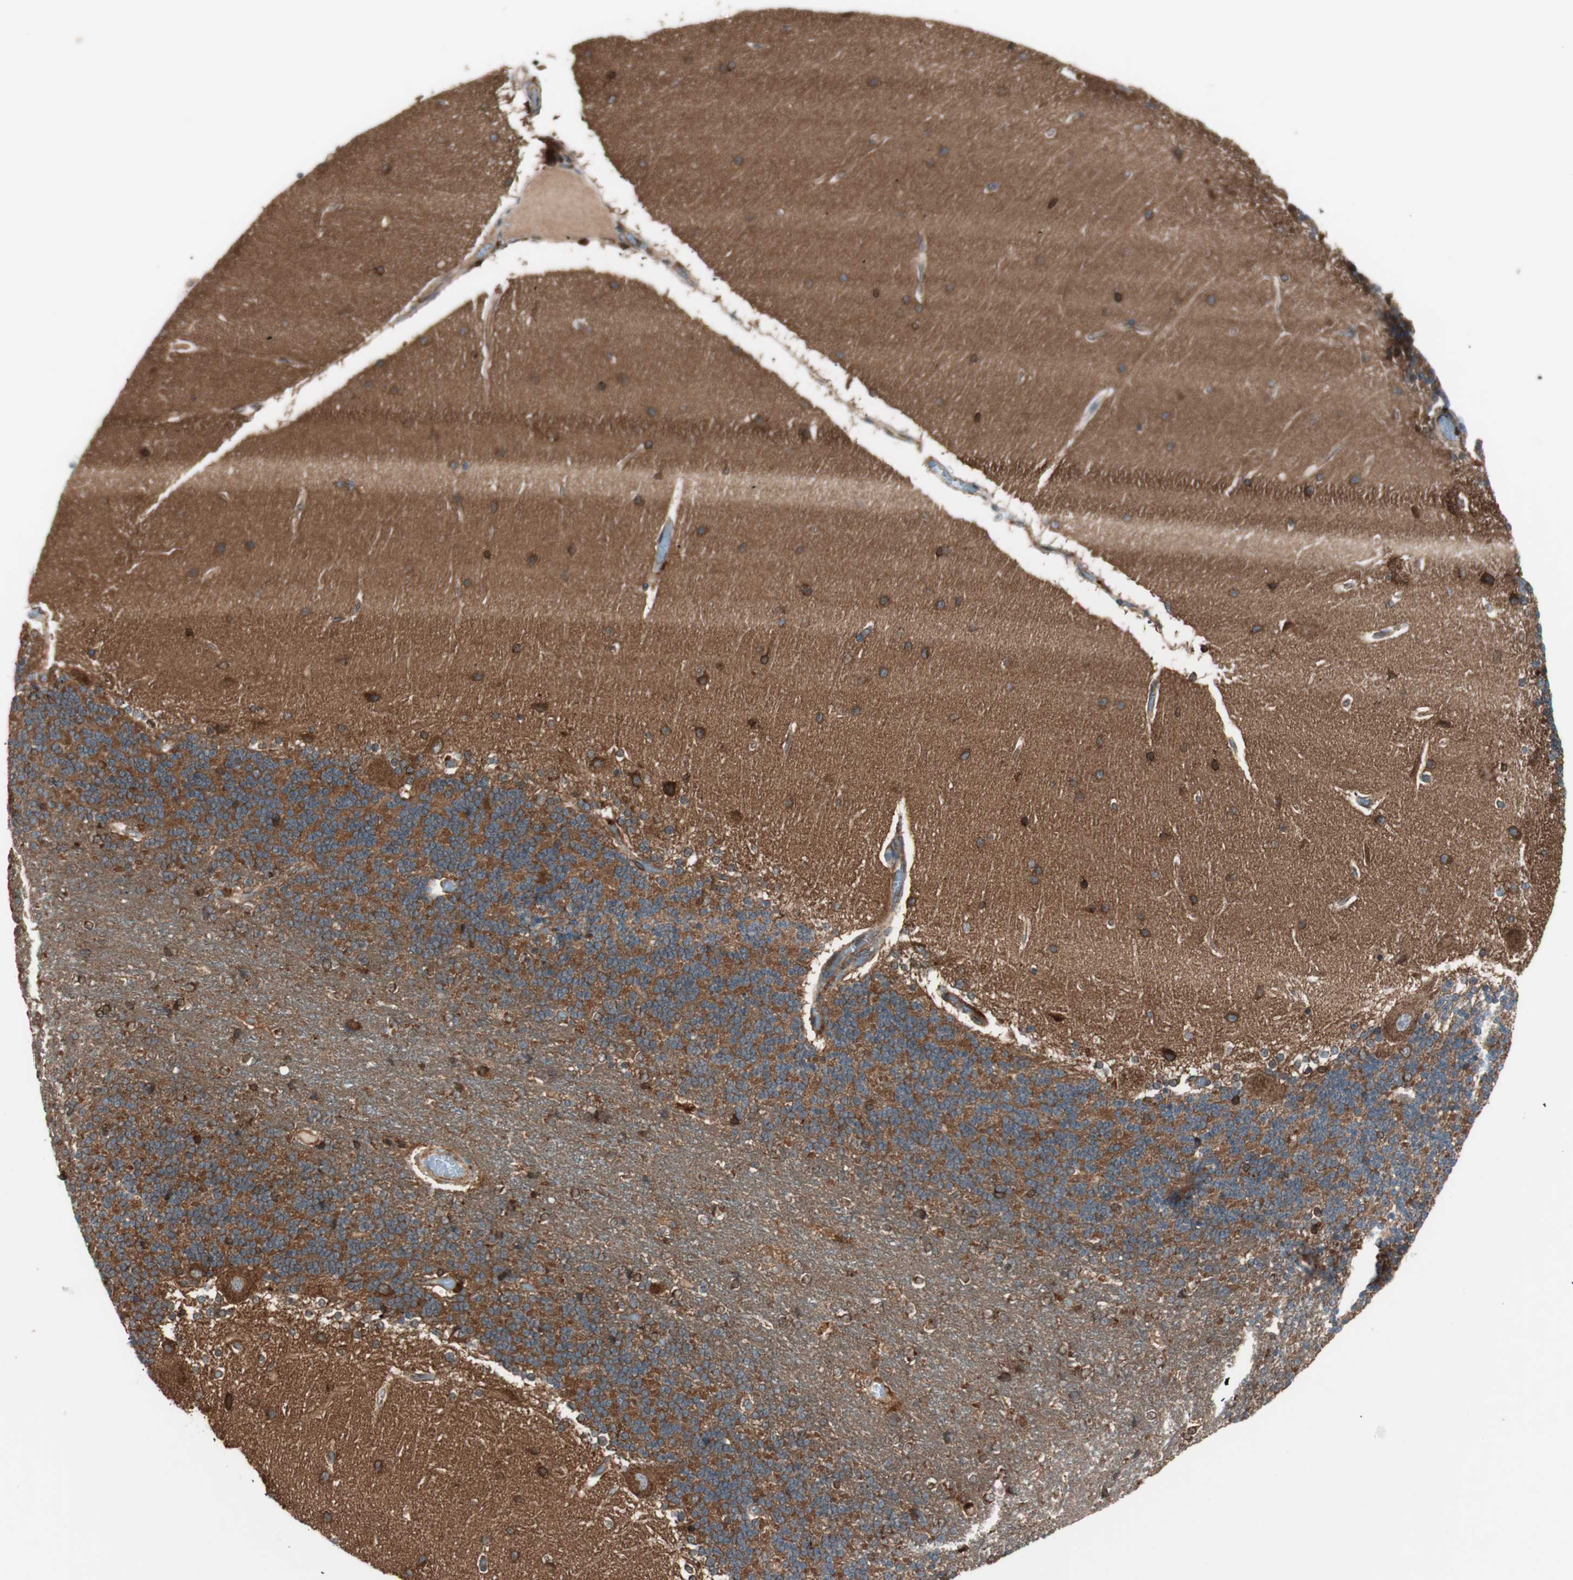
{"staining": {"intensity": "strong", "quantity": ">75%", "location": "cytoplasmic/membranous"}, "tissue": "cerebellum", "cell_type": "Cells in granular layer", "image_type": "normal", "snomed": [{"axis": "morphology", "description": "Normal tissue, NOS"}, {"axis": "topography", "description": "Cerebellum"}], "caption": "High-magnification brightfield microscopy of benign cerebellum stained with DAB (brown) and counterstained with hematoxylin (blue). cells in granular layer exhibit strong cytoplasmic/membranous staining is appreciated in about>75% of cells.", "gene": "RAB5A", "patient": {"sex": "female", "age": 54}}